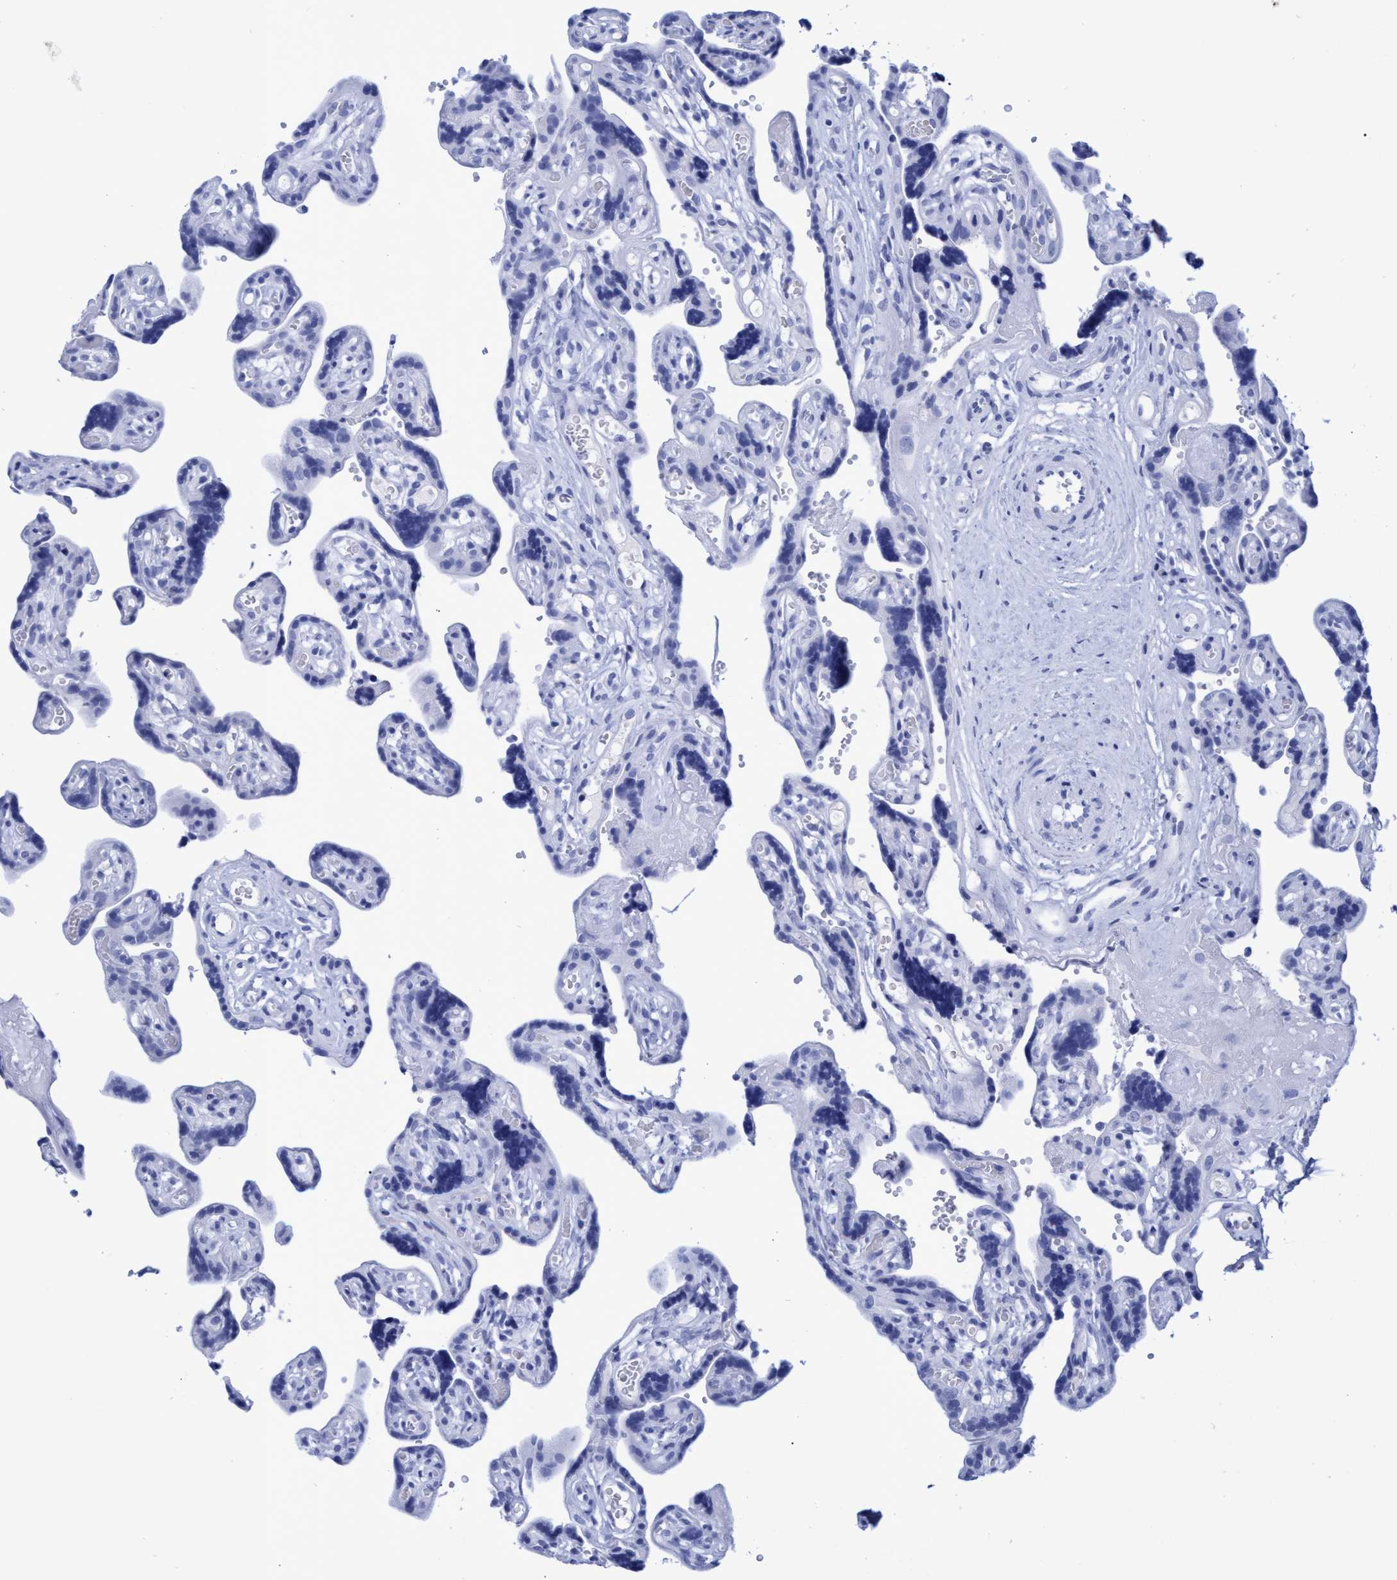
{"staining": {"intensity": "negative", "quantity": "none", "location": "none"}, "tissue": "placenta", "cell_type": "Trophoblastic cells", "image_type": "normal", "snomed": [{"axis": "morphology", "description": "Normal tissue, NOS"}, {"axis": "topography", "description": "Placenta"}], "caption": "This micrograph is of benign placenta stained with immunohistochemistry (IHC) to label a protein in brown with the nuclei are counter-stained blue. There is no positivity in trophoblastic cells.", "gene": "INSL6", "patient": {"sex": "female", "age": 30}}